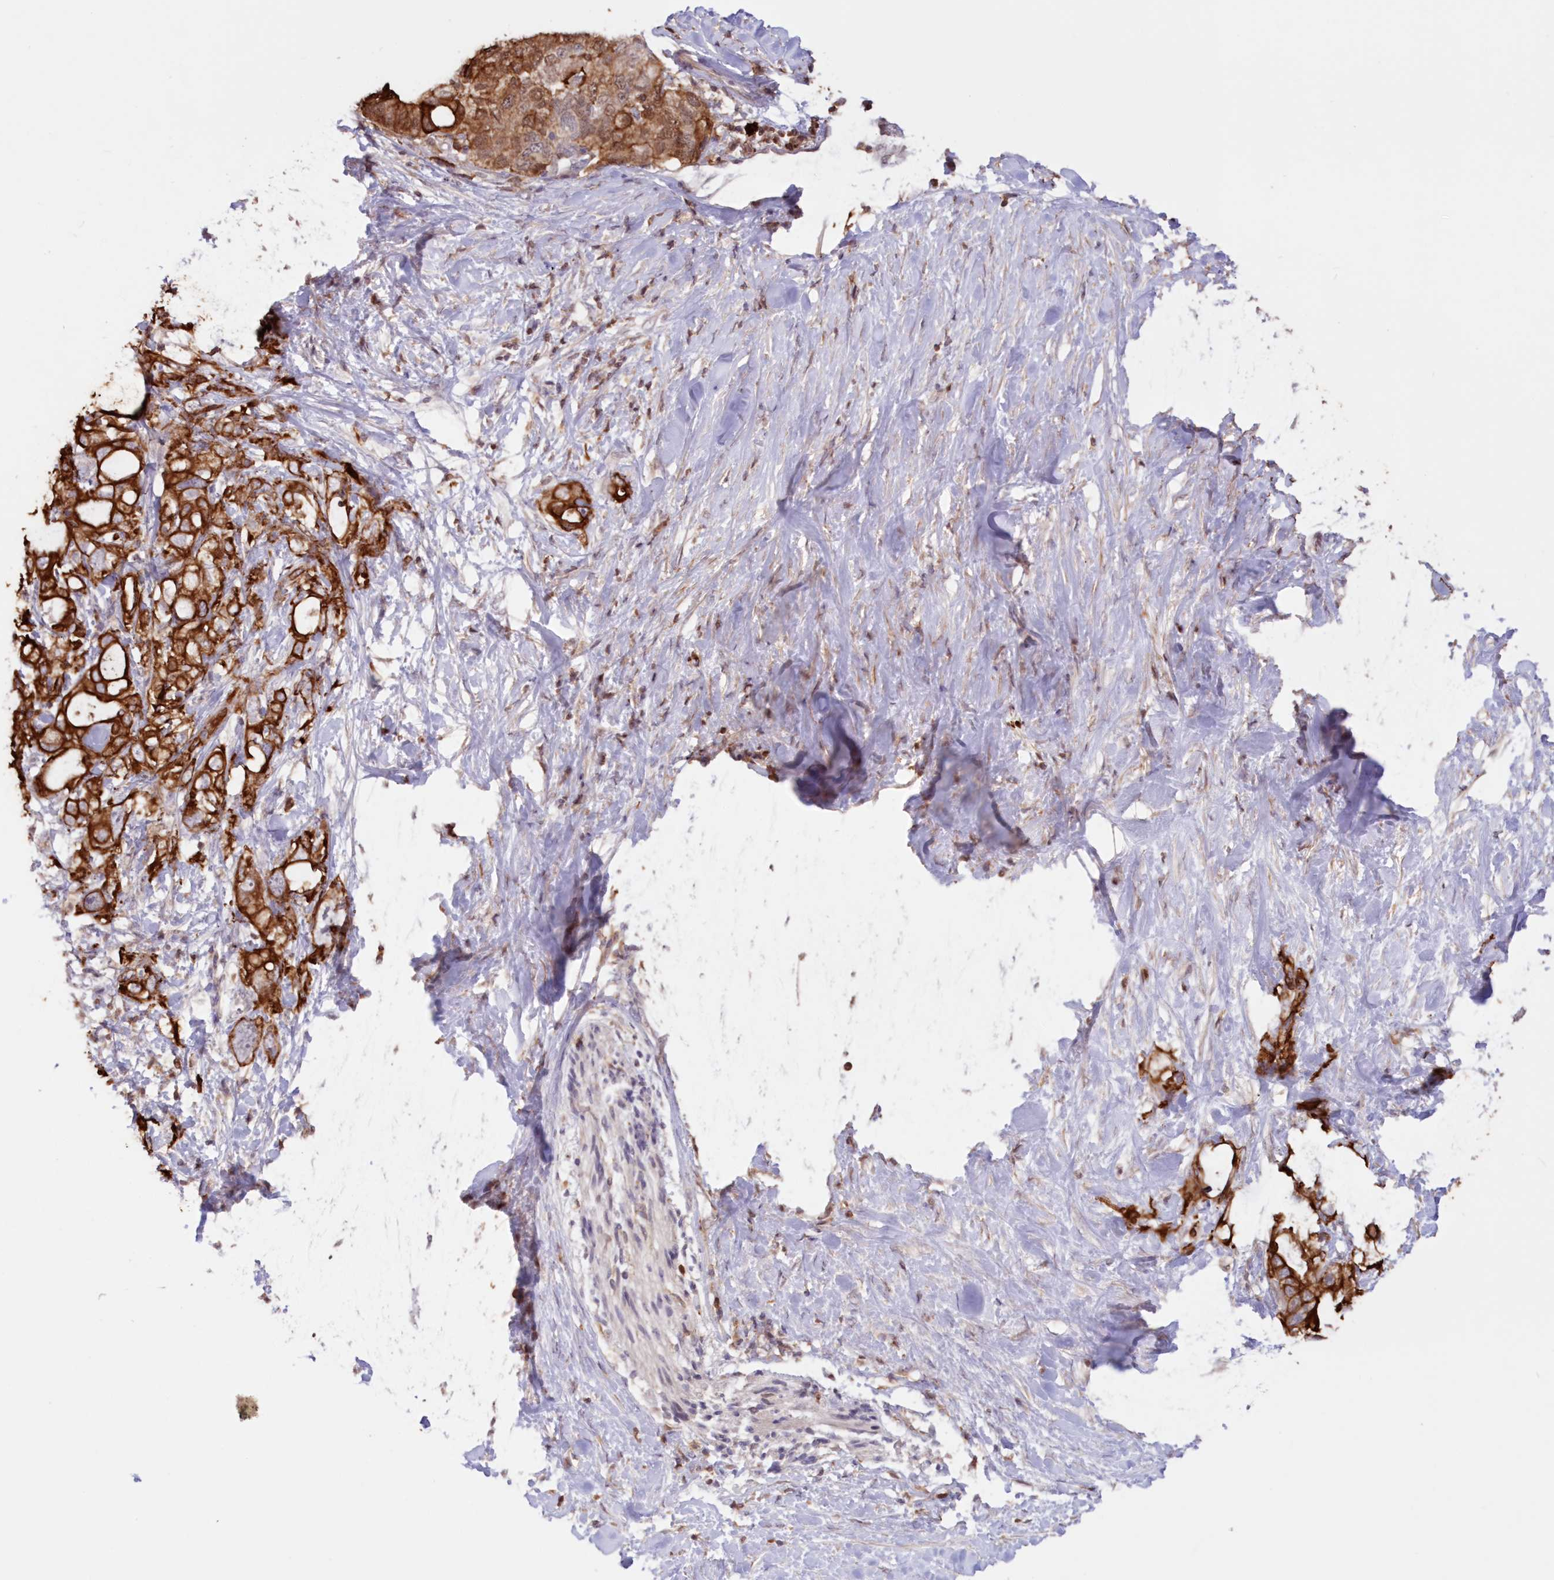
{"staining": {"intensity": "strong", "quantity": ">75%", "location": "cytoplasmic/membranous"}, "tissue": "pancreatic cancer", "cell_type": "Tumor cells", "image_type": "cancer", "snomed": [{"axis": "morphology", "description": "Adenocarcinoma, NOS"}, {"axis": "topography", "description": "Pancreas"}], "caption": "Immunohistochemistry of adenocarcinoma (pancreatic) demonstrates high levels of strong cytoplasmic/membranous expression in approximately >75% of tumor cells.", "gene": "SNED1", "patient": {"sex": "female", "age": 56}}